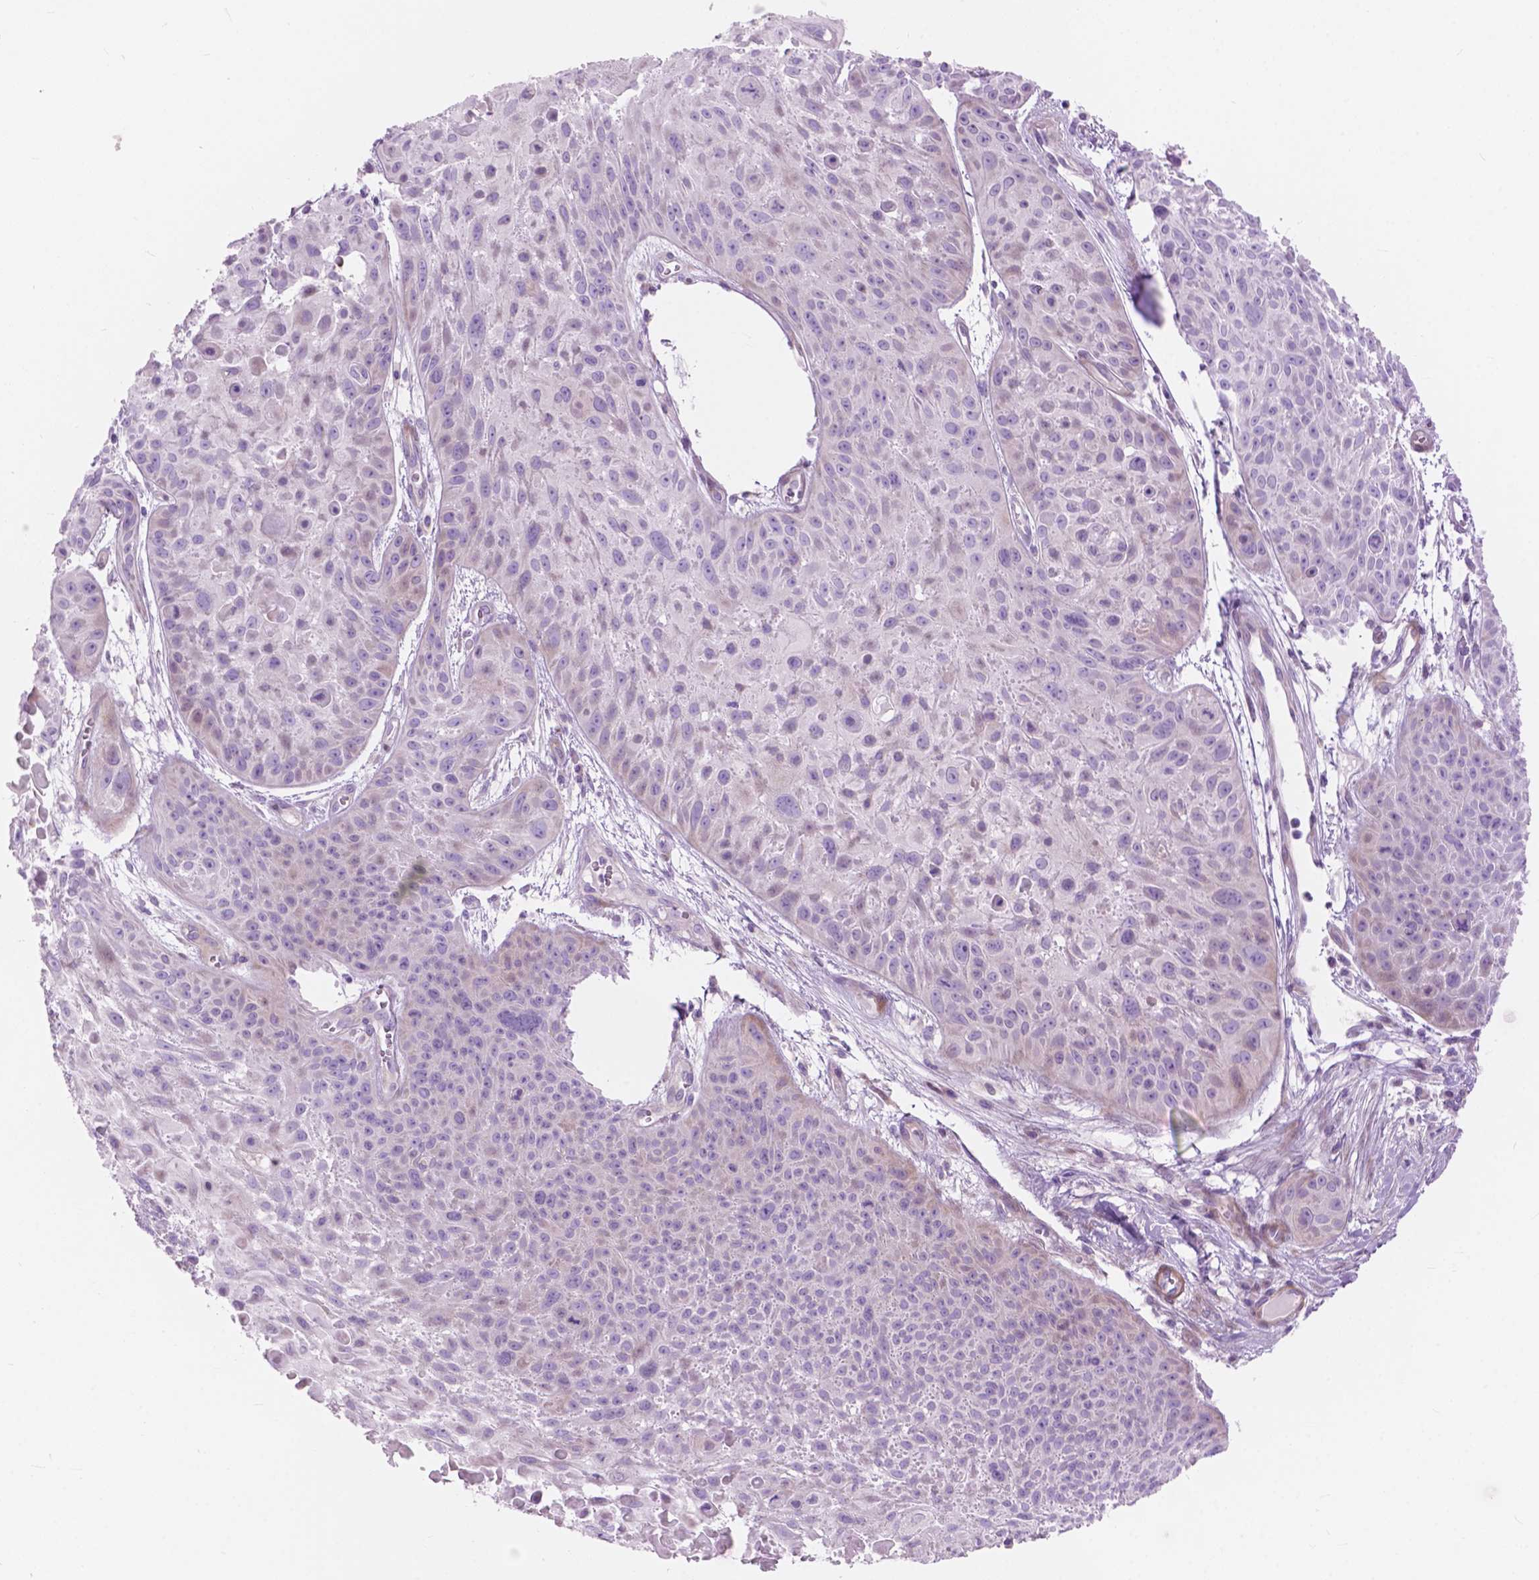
{"staining": {"intensity": "negative", "quantity": "none", "location": "none"}, "tissue": "skin cancer", "cell_type": "Tumor cells", "image_type": "cancer", "snomed": [{"axis": "morphology", "description": "Squamous cell carcinoma, NOS"}, {"axis": "topography", "description": "Skin"}, {"axis": "topography", "description": "Anal"}], "caption": "Human squamous cell carcinoma (skin) stained for a protein using immunohistochemistry demonstrates no positivity in tumor cells.", "gene": "MORN1", "patient": {"sex": "female", "age": 75}}